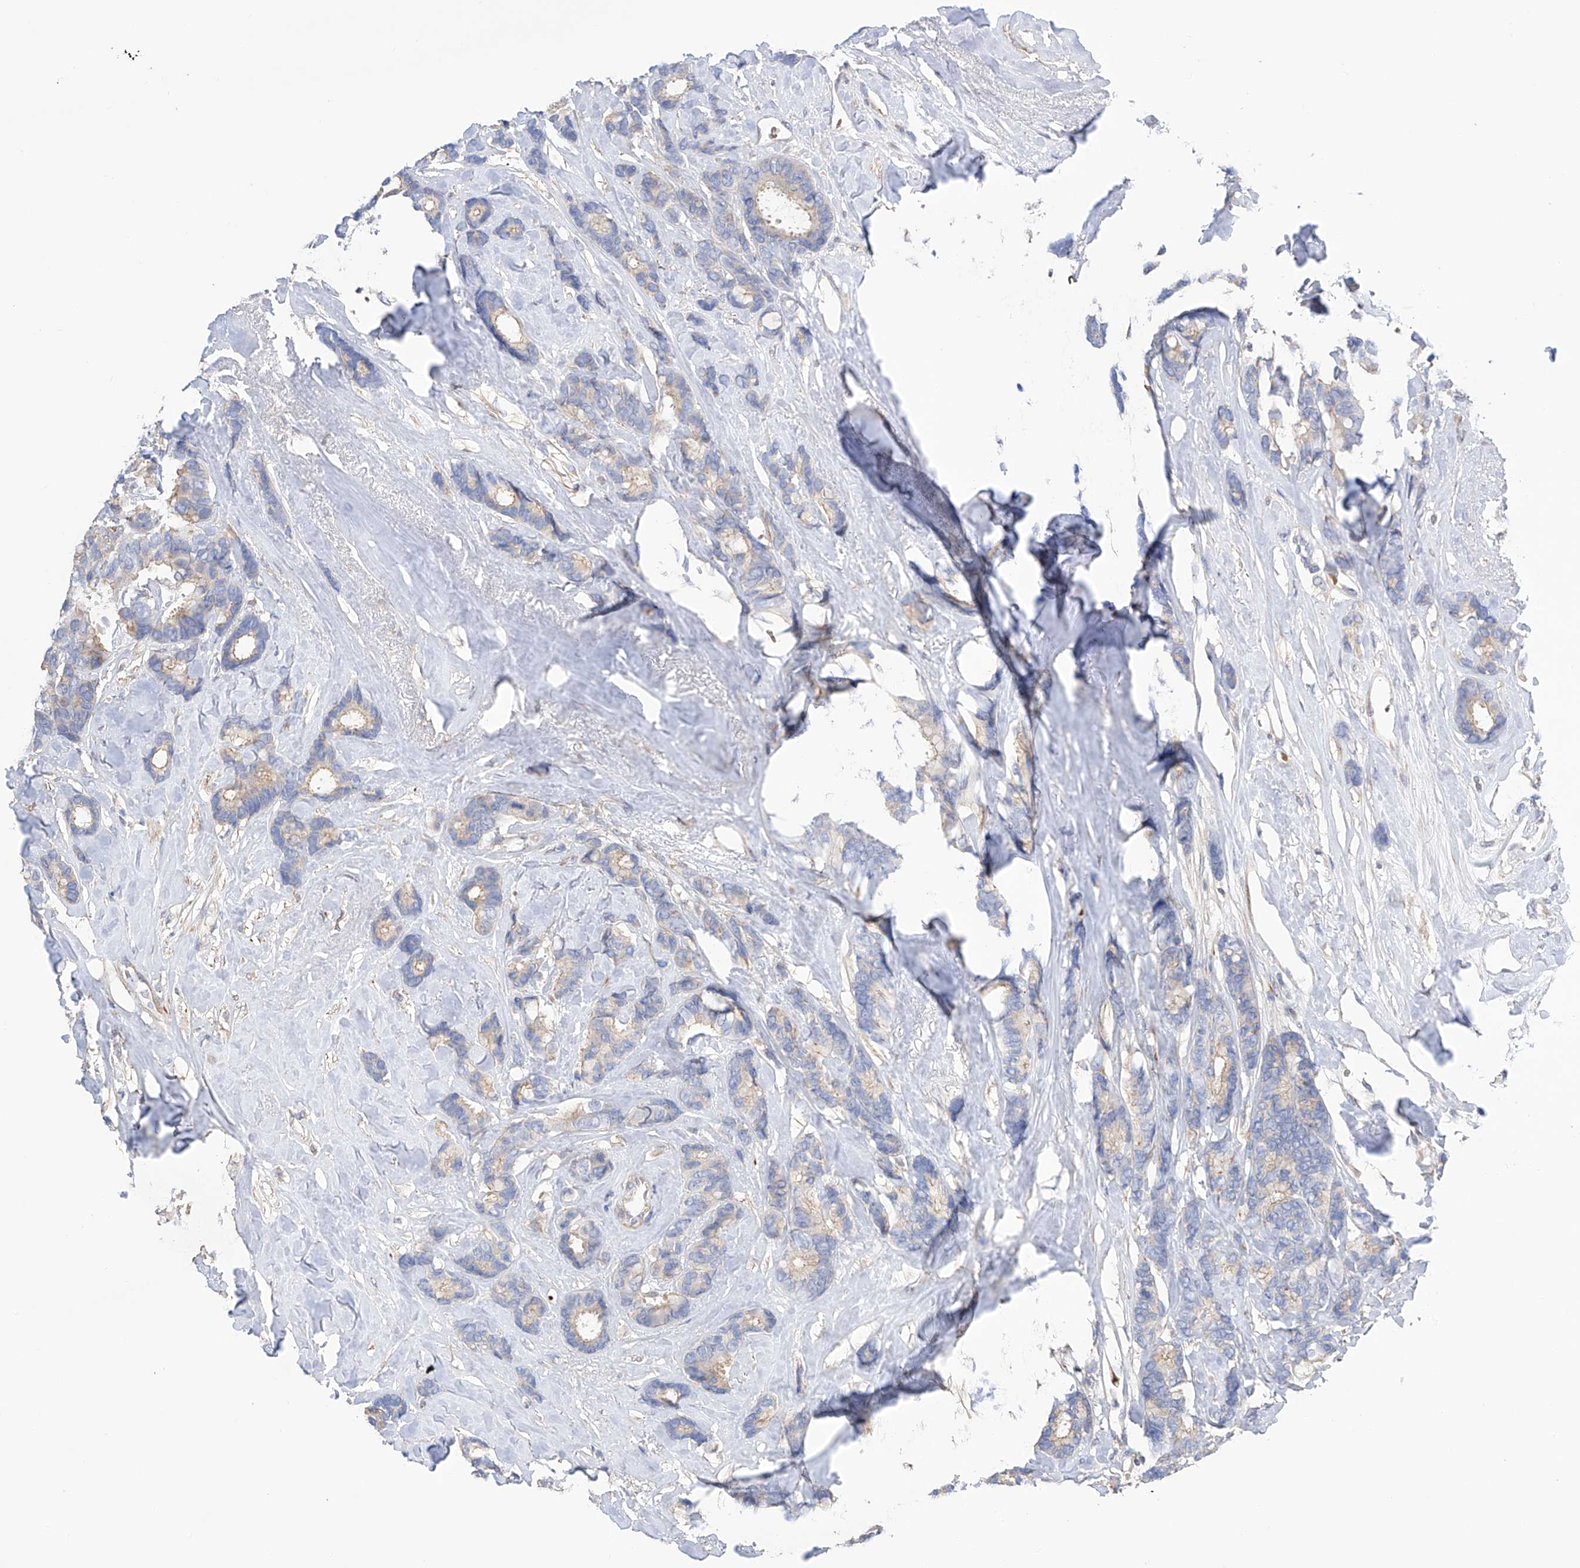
{"staining": {"intensity": "negative", "quantity": "none", "location": "none"}, "tissue": "breast cancer", "cell_type": "Tumor cells", "image_type": "cancer", "snomed": [{"axis": "morphology", "description": "Duct carcinoma"}, {"axis": "topography", "description": "Breast"}], "caption": "The photomicrograph demonstrates no staining of tumor cells in invasive ductal carcinoma (breast). Brightfield microscopy of immunohistochemistry (IHC) stained with DAB (brown) and hematoxylin (blue), captured at high magnification.", "gene": "NFATC4", "patient": {"sex": "female", "age": 87}}